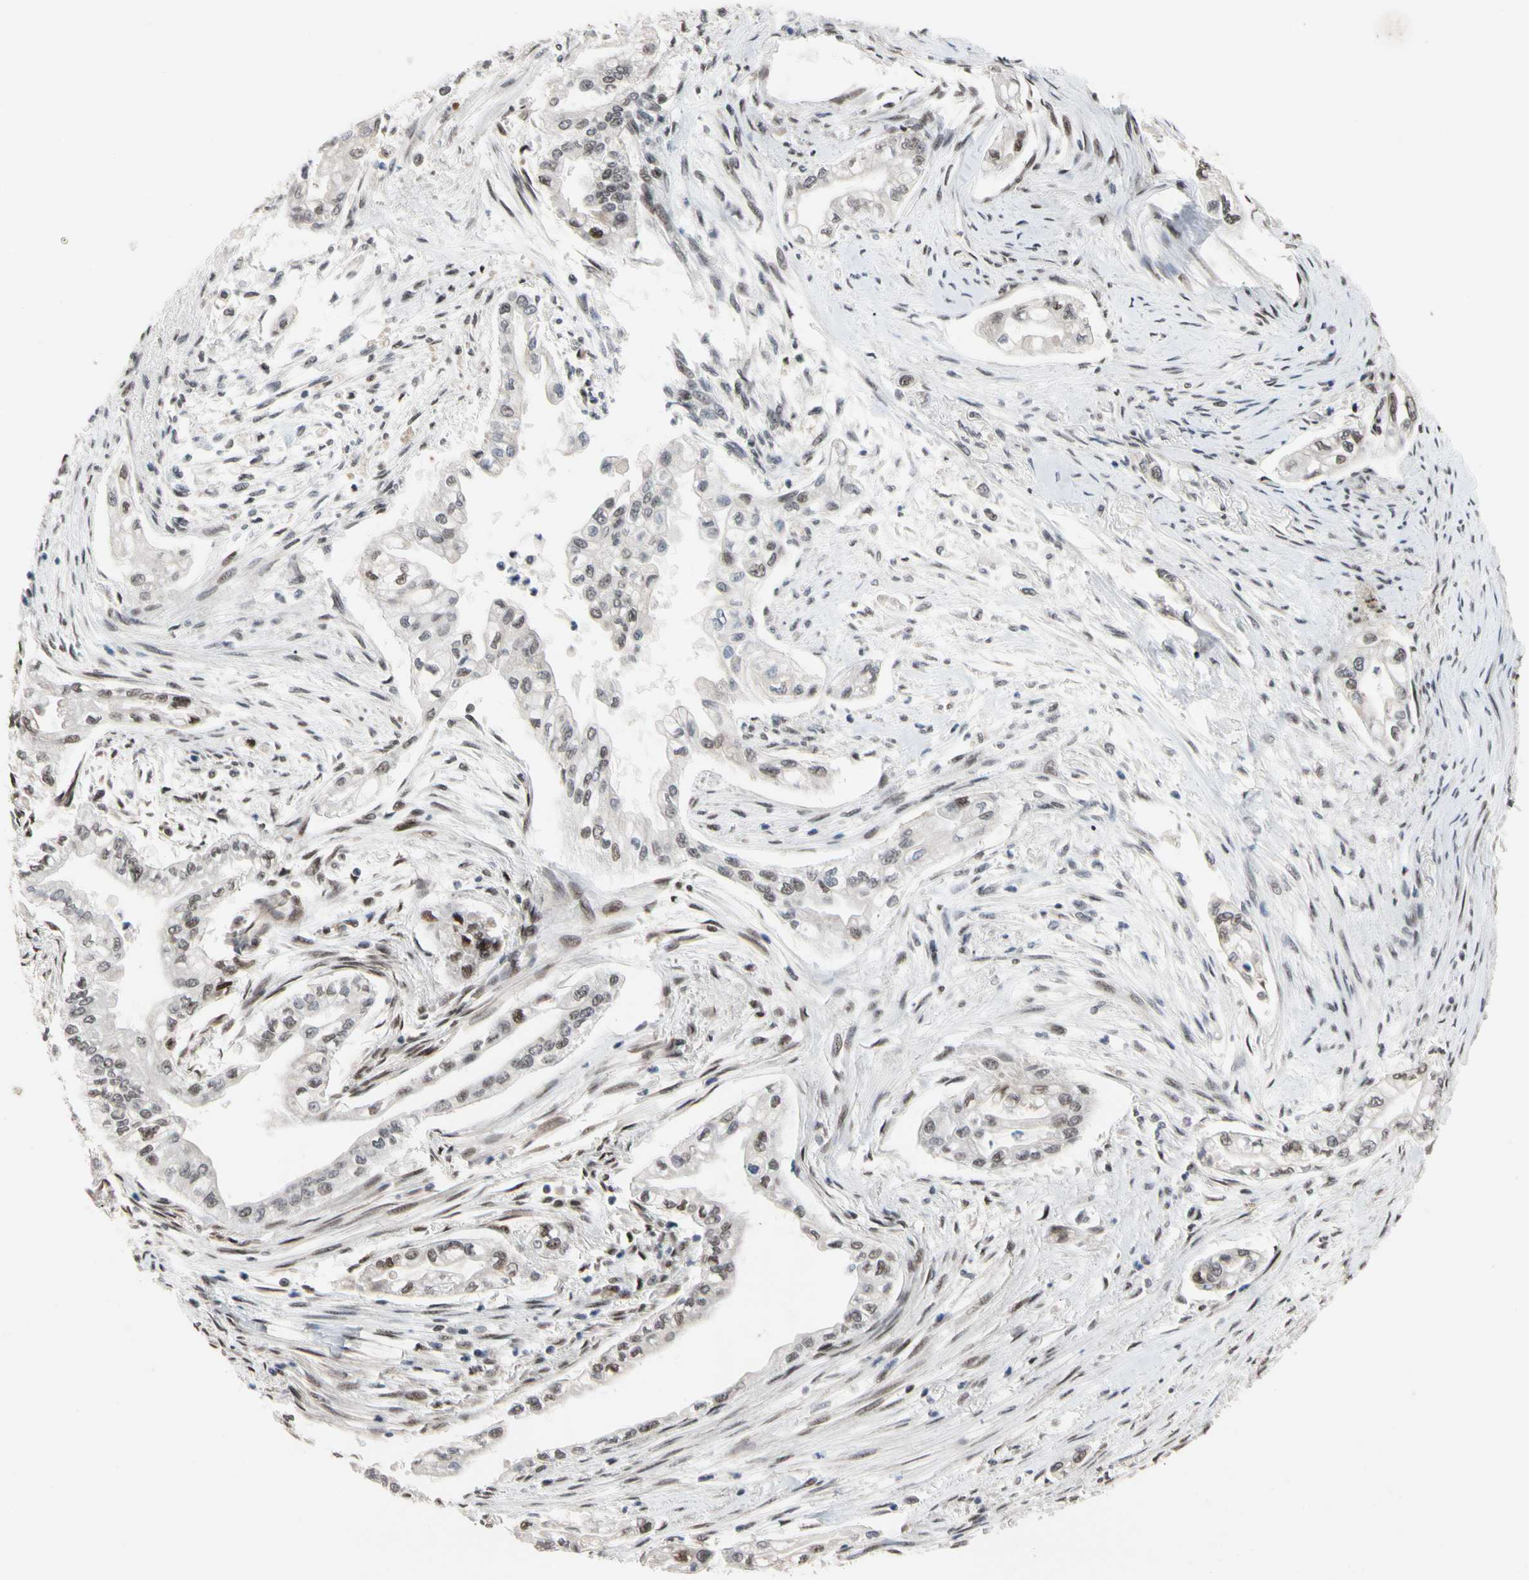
{"staining": {"intensity": "moderate", "quantity": "<25%", "location": "nuclear"}, "tissue": "pancreatic cancer", "cell_type": "Tumor cells", "image_type": "cancer", "snomed": [{"axis": "morphology", "description": "Normal tissue, NOS"}, {"axis": "topography", "description": "Pancreas"}], "caption": "Immunohistochemical staining of pancreatic cancer reveals moderate nuclear protein expression in about <25% of tumor cells. (DAB IHC, brown staining for protein, blue staining for nuclei).", "gene": "FAM98B", "patient": {"sex": "male", "age": 42}}